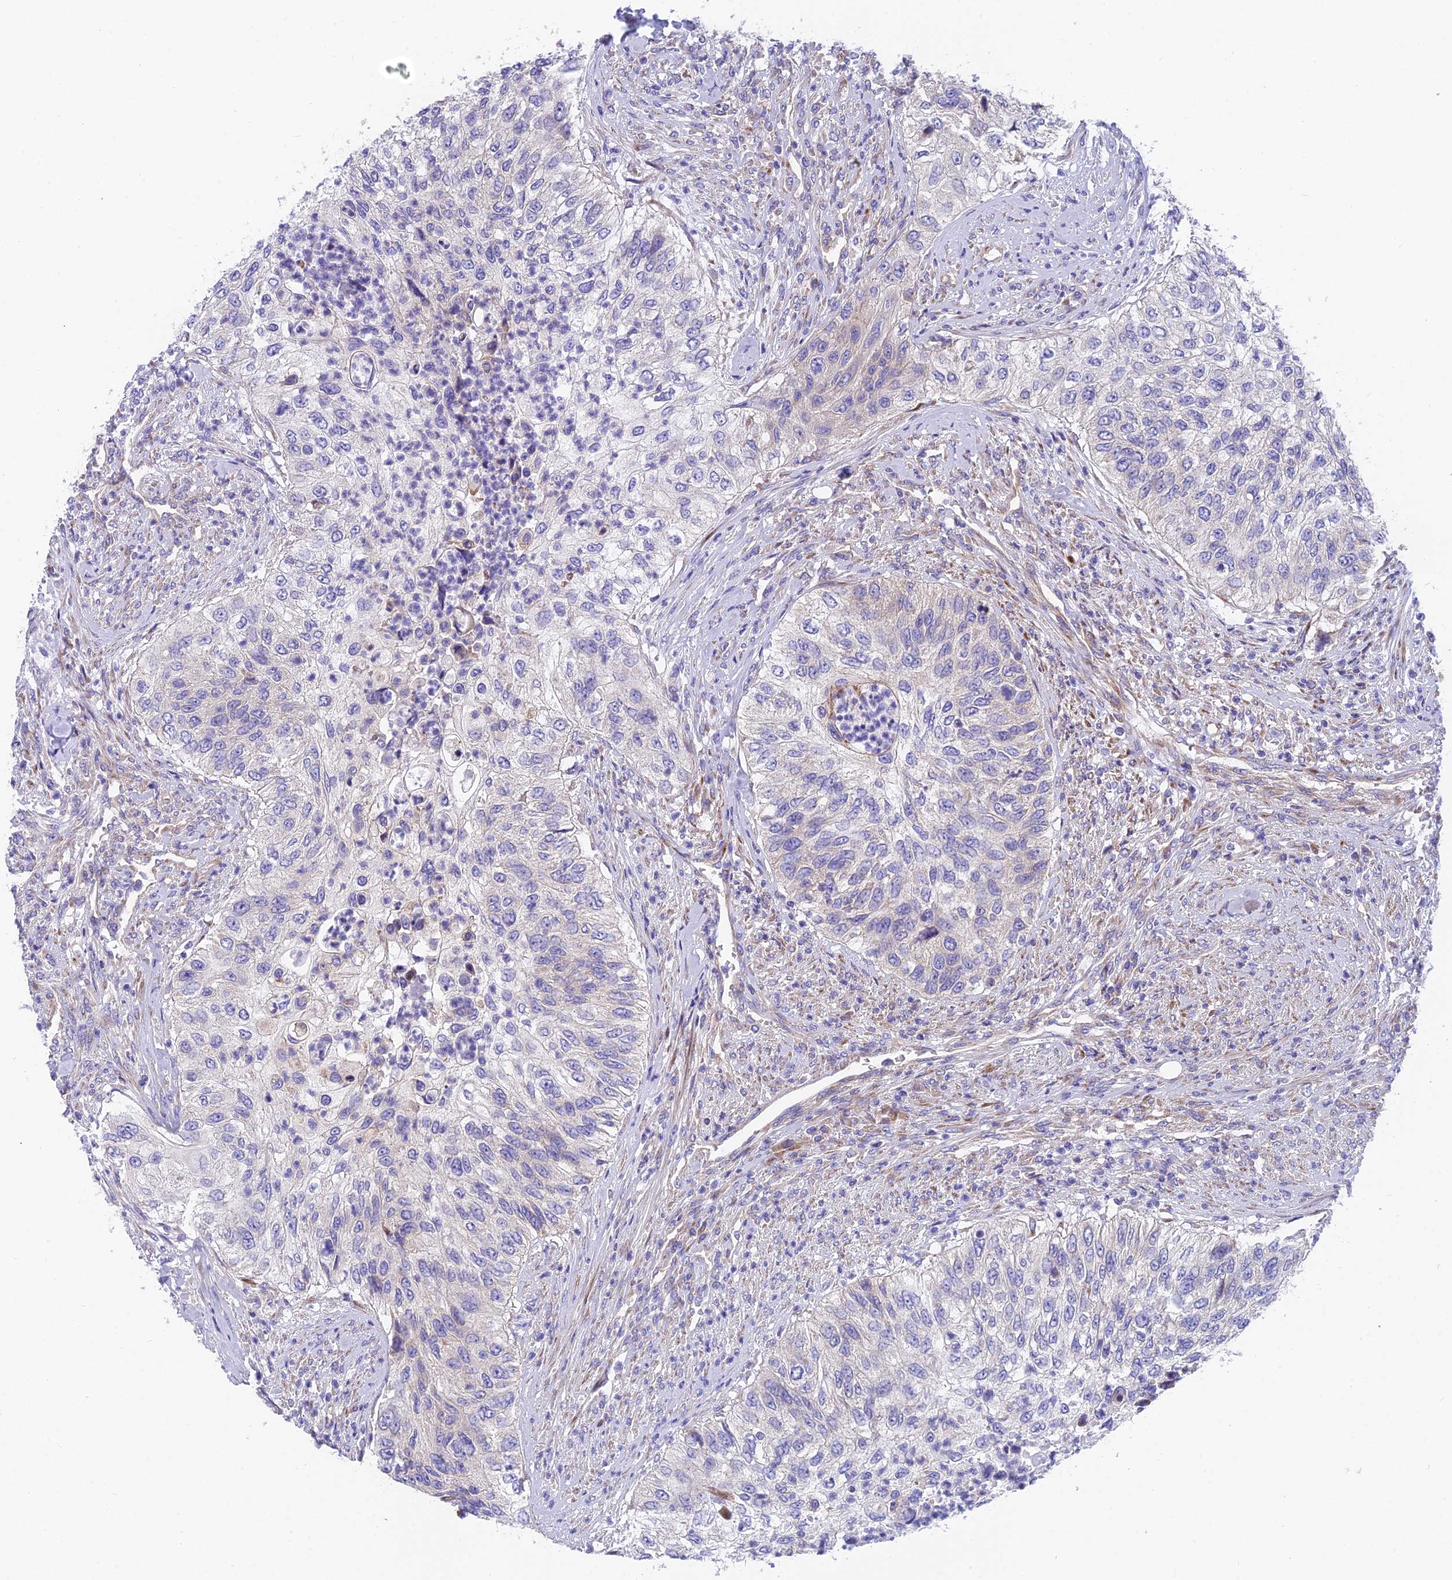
{"staining": {"intensity": "negative", "quantity": "none", "location": "none"}, "tissue": "urothelial cancer", "cell_type": "Tumor cells", "image_type": "cancer", "snomed": [{"axis": "morphology", "description": "Urothelial carcinoma, High grade"}, {"axis": "topography", "description": "Urinary bladder"}], "caption": "An image of human urothelial cancer is negative for staining in tumor cells.", "gene": "MVB12A", "patient": {"sex": "female", "age": 60}}